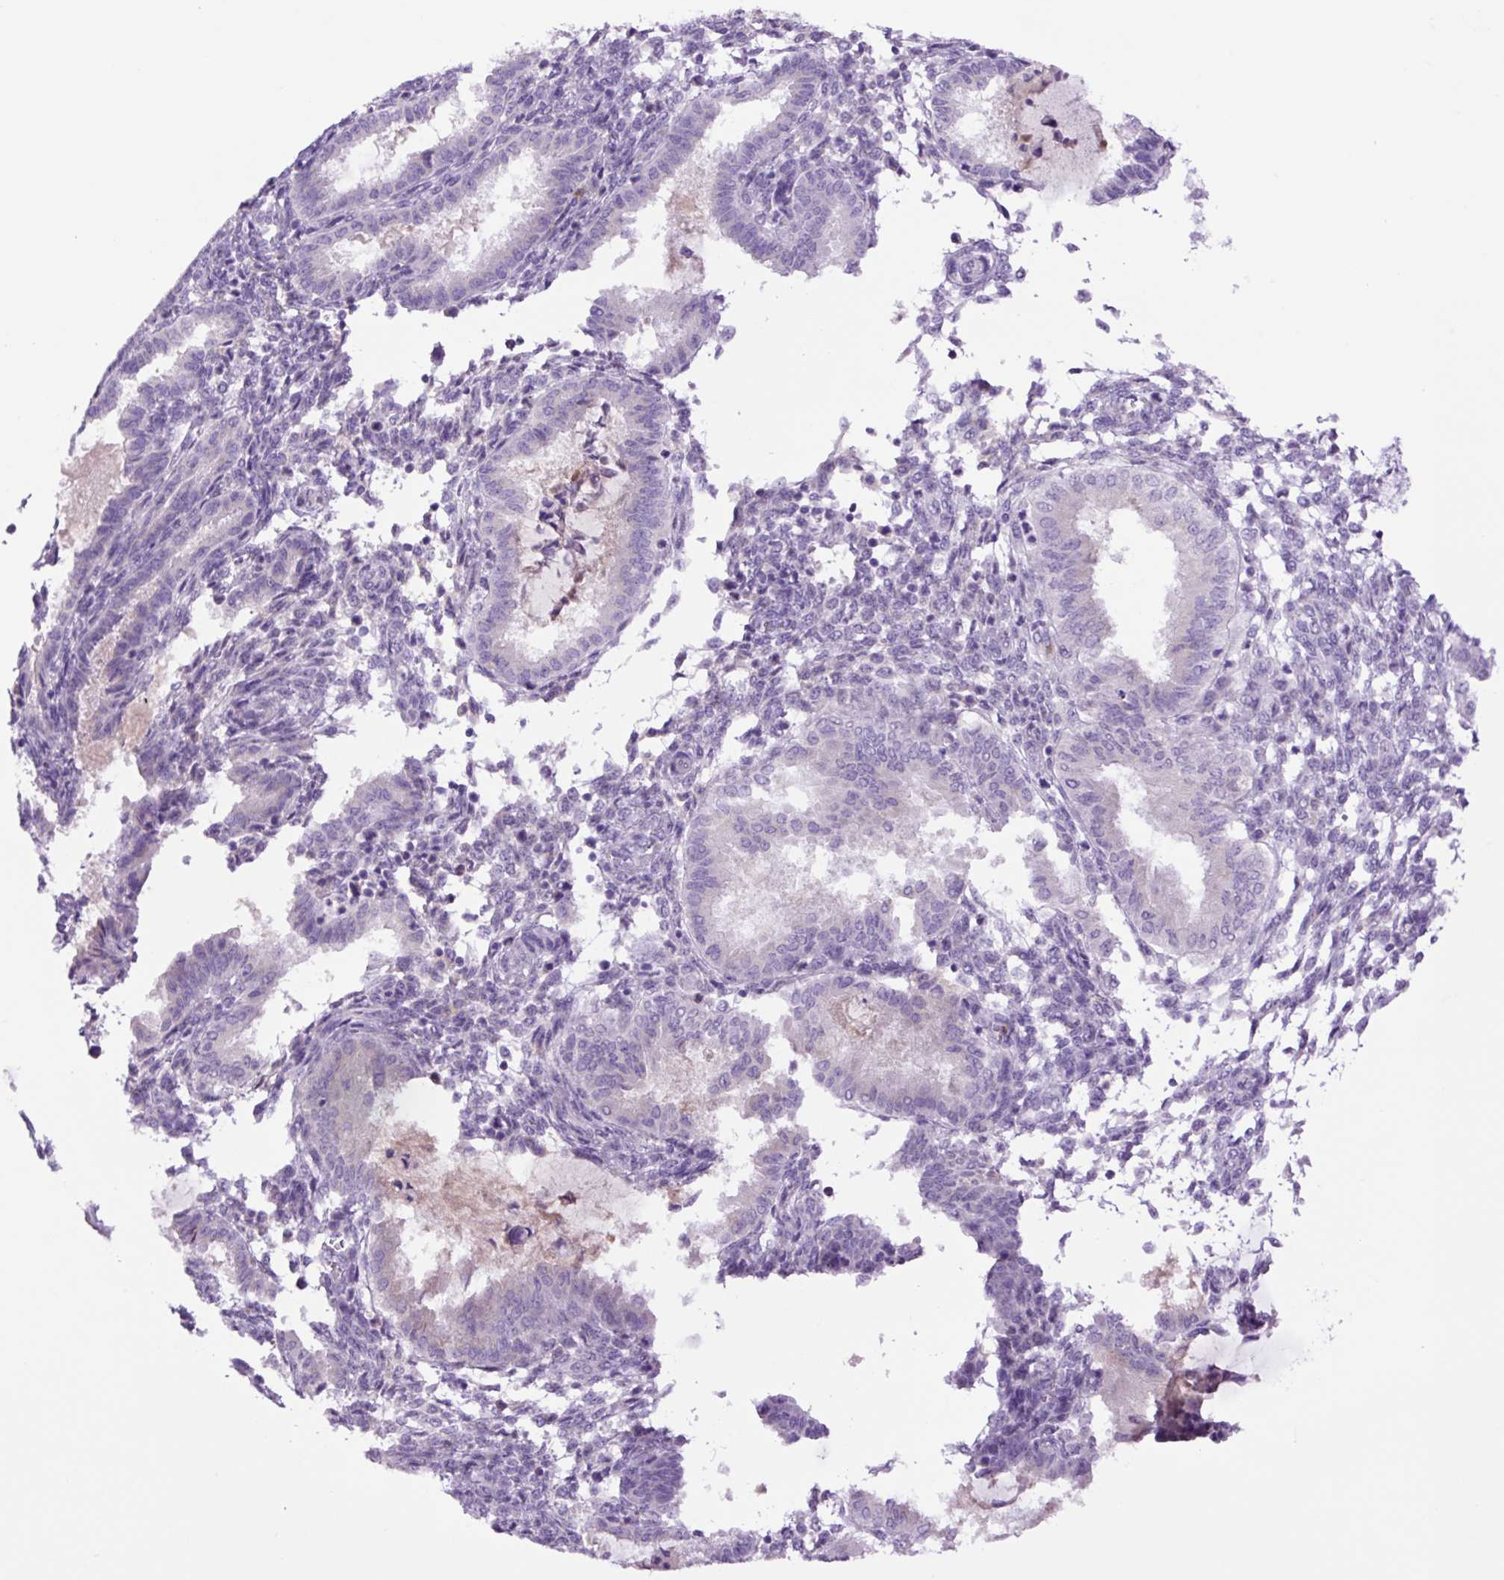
{"staining": {"intensity": "negative", "quantity": "none", "location": "none"}, "tissue": "endometrial cancer", "cell_type": "Tumor cells", "image_type": "cancer", "snomed": [{"axis": "morphology", "description": "Adenocarcinoma, NOS"}, {"axis": "topography", "description": "Uterus"}], "caption": "There is no significant expression in tumor cells of endometrial cancer (adenocarcinoma). The staining was performed using DAB to visualize the protein expression in brown, while the nuclei were stained in blue with hematoxylin (Magnification: 20x).", "gene": "MFSD3", "patient": {"sex": "female", "age": 44}}